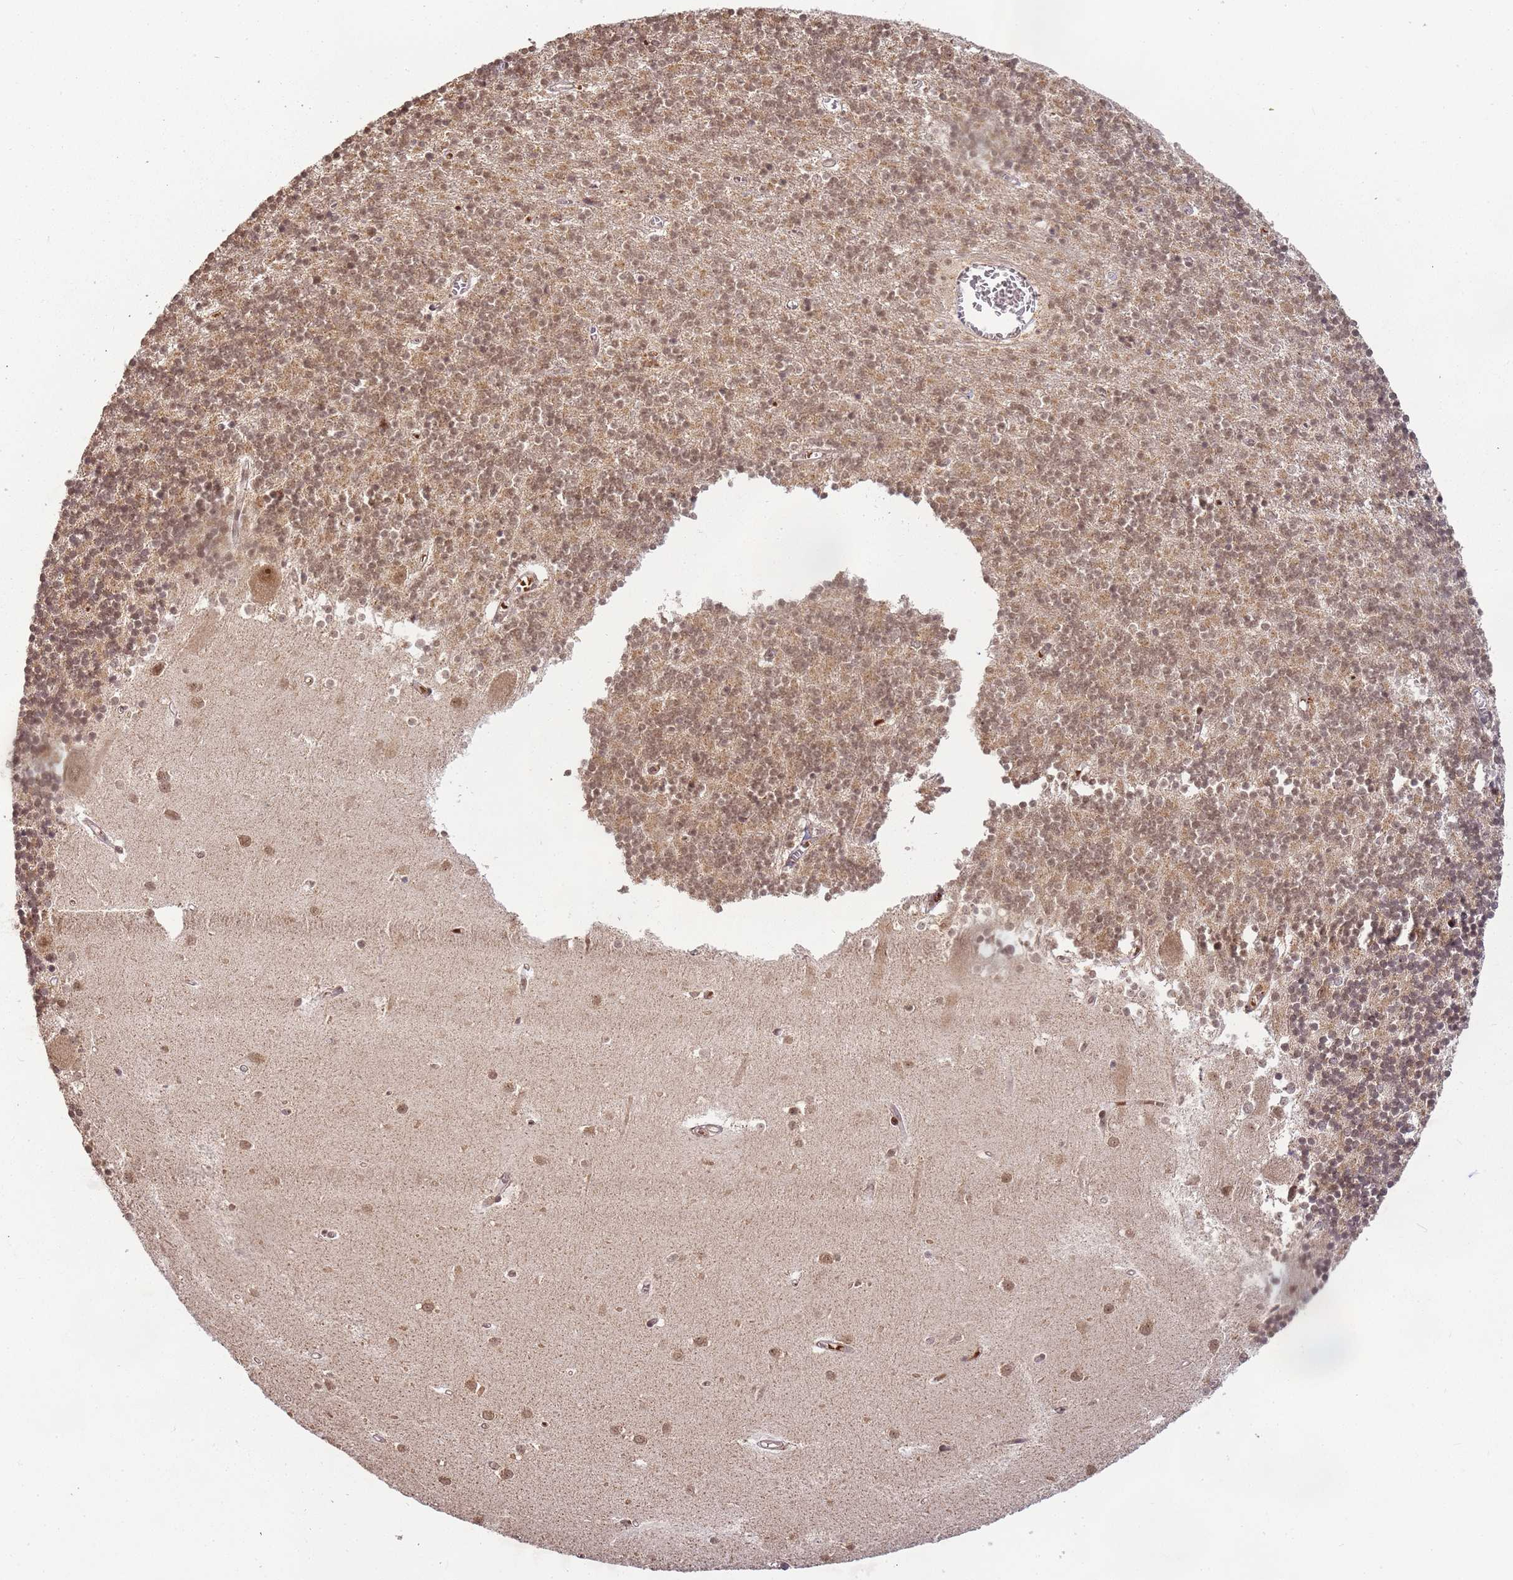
{"staining": {"intensity": "moderate", "quantity": "25%-75%", "location": "cytoplasmic/membranous,nuclear"}, "tissue": "cerebellum", "cell_type": "Cells in granular layer", "image_type": "normal", "snomed": [{"axis": "morphology", "description": "Normal tissue, NOS"}, {"axis": "topography", "description": "Cerebellum"}], "caption": "A brown stain highlights moderate cytoplasmic/membranous,nuclear staining of a protein in cells in granular layer of normal human cerebellum. The staining is performed using DAB (3,3'-diaminobenzidine) brown chromogen to label protein expression. The nuclei are counter-stained blue using hematoxylin.", "gene": "ZNF497", "patient": {"sex": "male", "age": 54}}